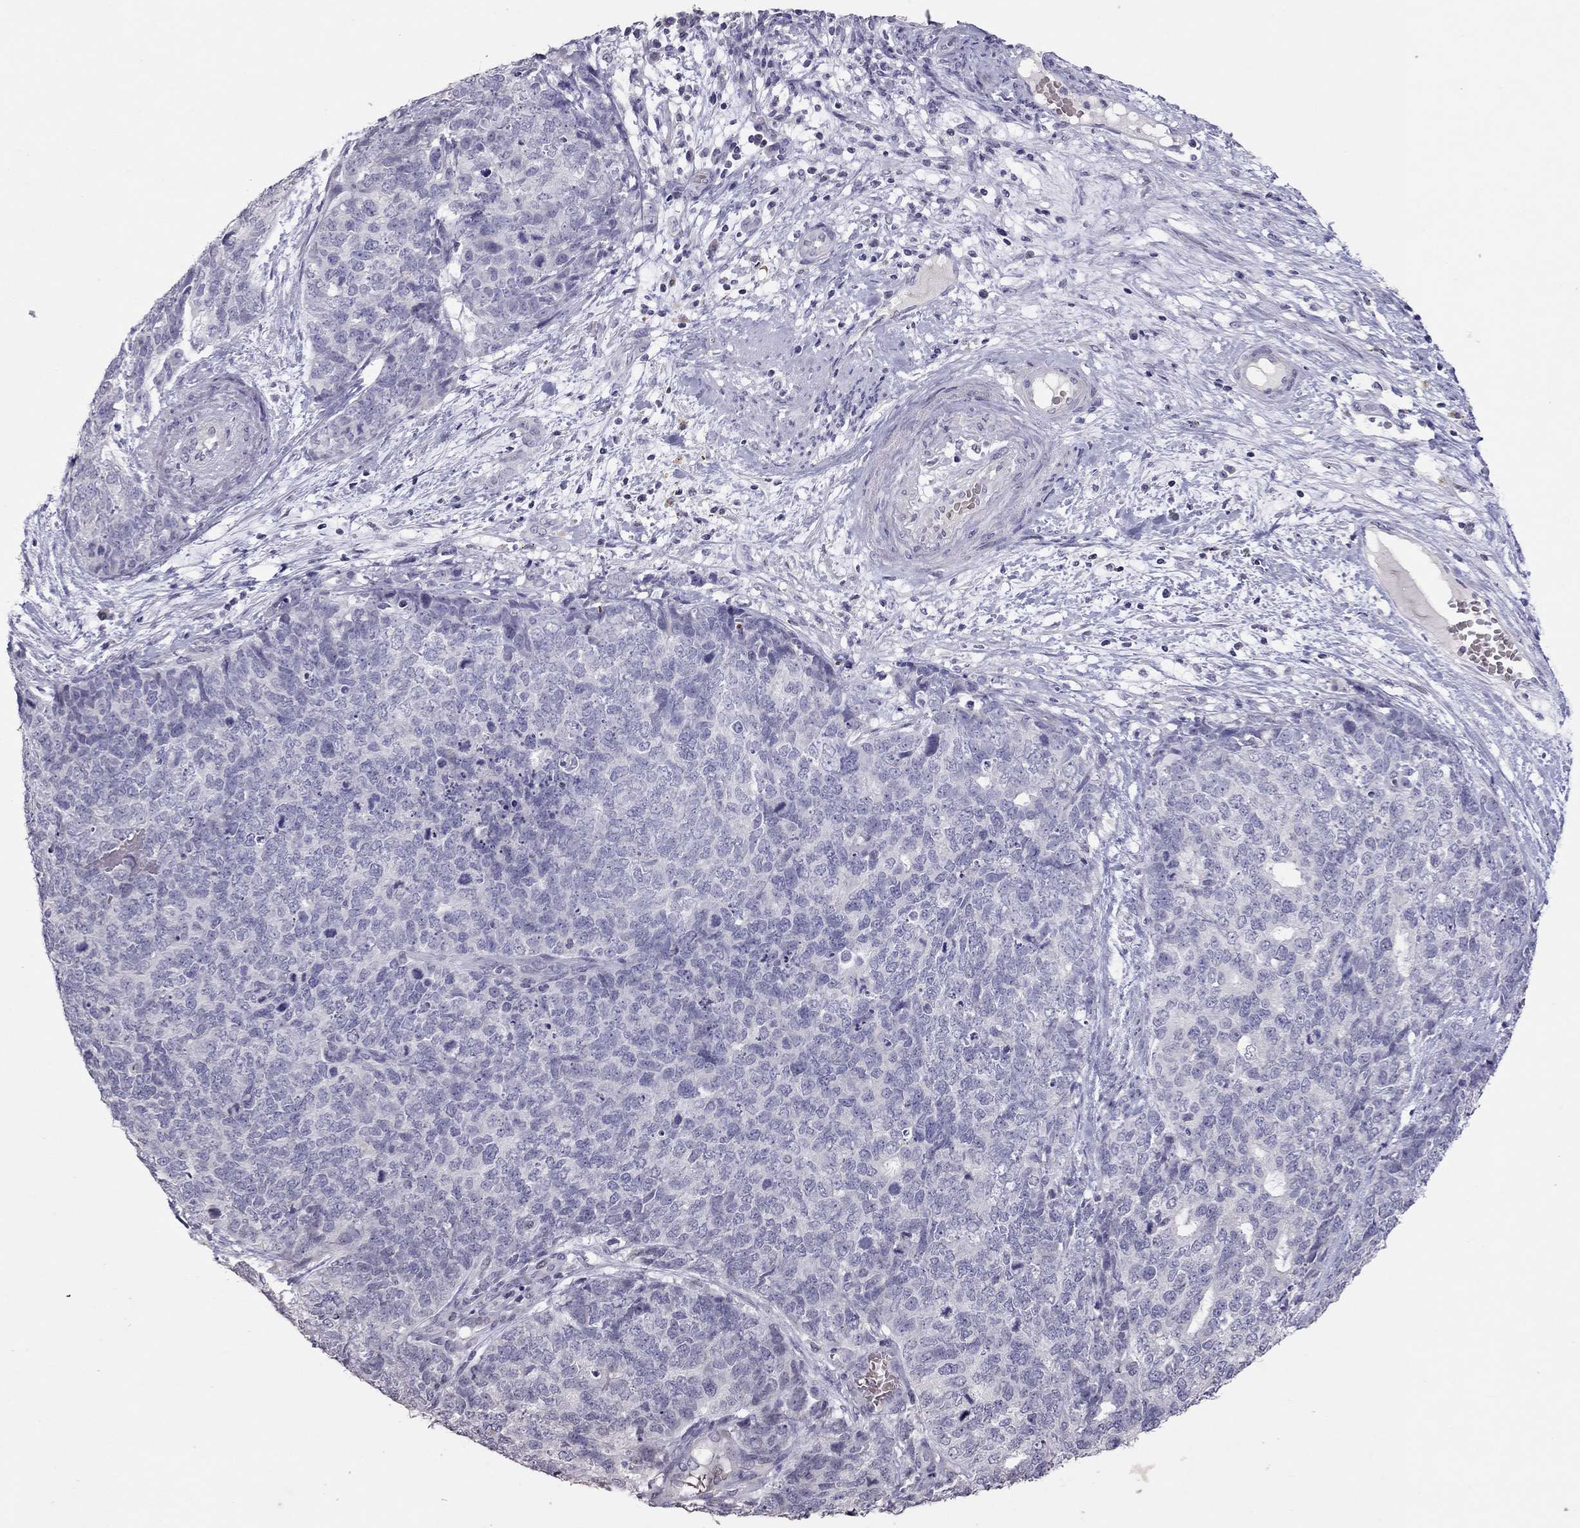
{"staining": {"intensity": "negative", "quantity": "none", "location": "none"}, "tissue": "cervical cancer", "cell_type": "Tumor cells", "image_type": "cancer", "snomed": [{"axis": "morphology", "description": "Squamous cell carcinoma, NOS"}, {"axis": "topography", "description": "Cervix"}], "caption": "Protein analysis of squamous cell carcinoma (cervical) demonstrates no significant positivity in tumor cells.", "gene": "TSHB", "patient": {"sex": "female", "age": 63}}